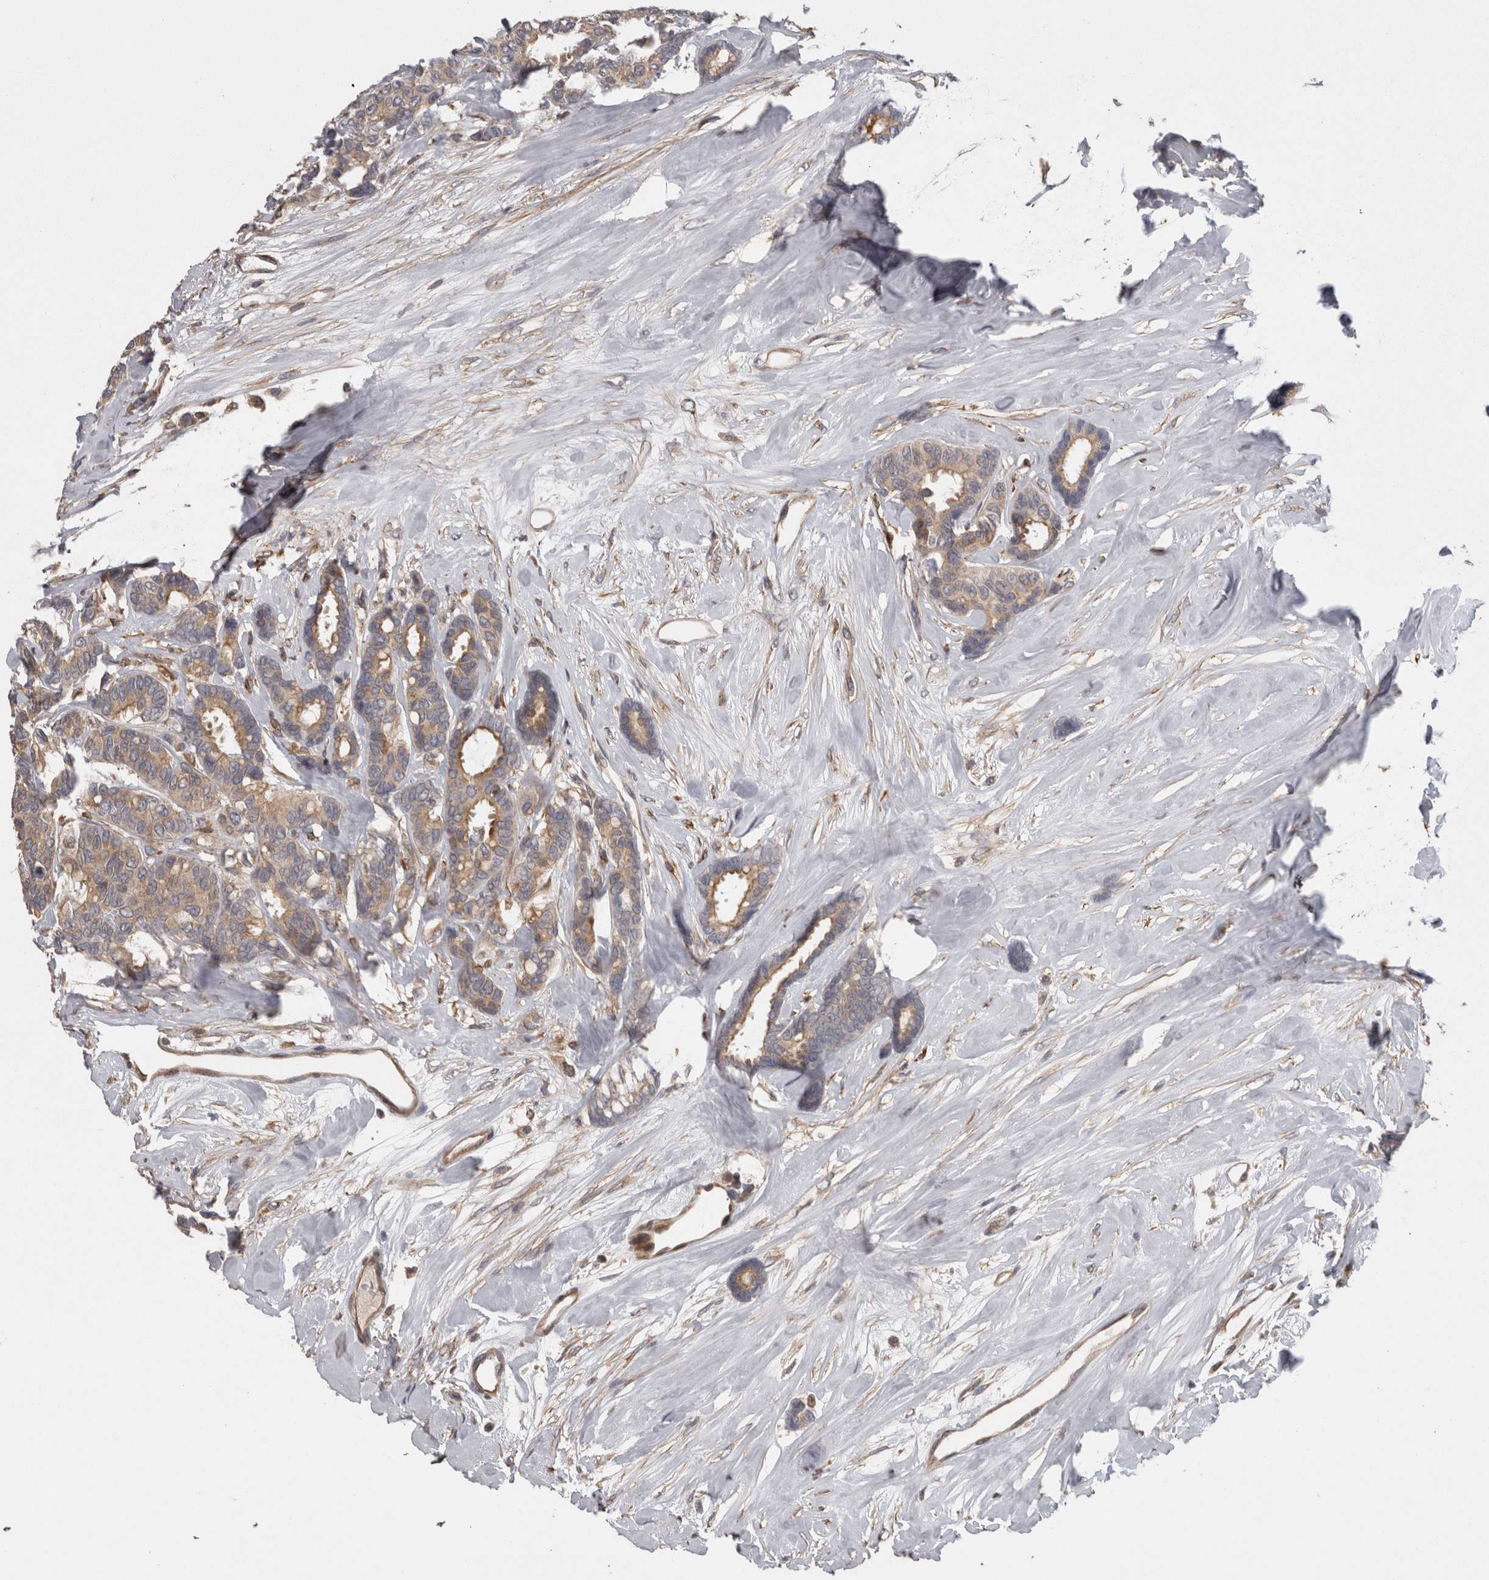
{"staining": {"intensity": "weak", "quantity": ">75%", "location": "cytoplasmic/membranous"}, "tissue": "breast cancer", "cell_type": "Tumor cells", "image_type": "cancer", "snomed": [{"axis": "morphology", "description": "Duct carcinoma"}, {"axis": "topography", "description": "Breast"}], "caption": "An immunohistochemistry histopathology image of neoplastic tissue is shown. Protein staining in brown highlights weak cytoplasmic/membranous positivity in breast cancer (invasive ductal carcinoma) within tumor cells.", "gene": "RMDN1", "patient": {"sex": "female", "age": 87}}